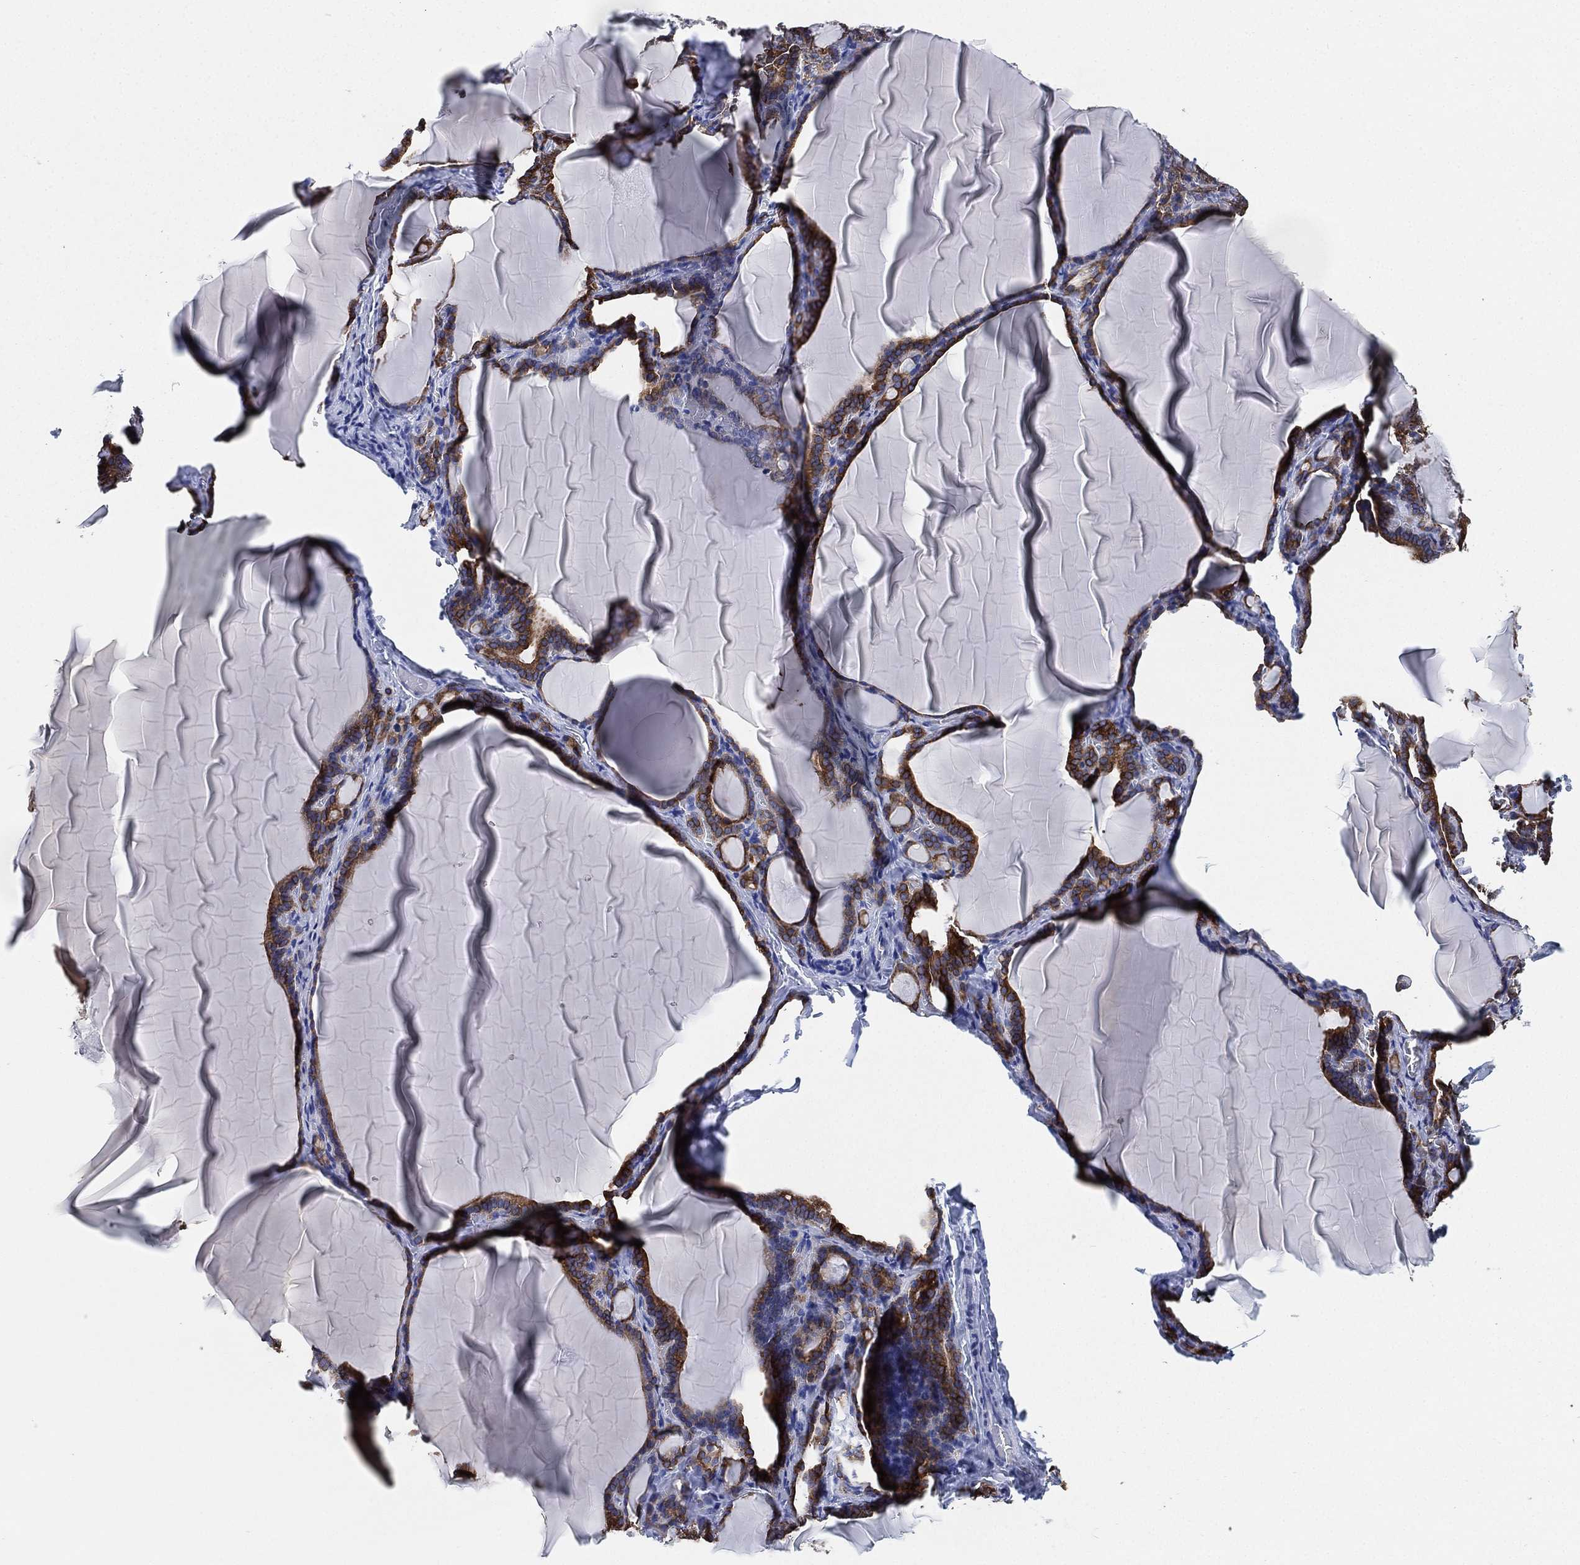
{"staining": {"intensity": "strong", "quantity": ">75%", "location": "cytoplasmic/membranous"}, "tissue": "thyroid gland", "cell_type": "Glandular cells", "image_type": "normal", "snomed": [{"axis": "morphology", "description": "Normal tissue, NOS"}, {"axis": "morphology", "description": "Hyperplasia, NOS"}, {"axis": "topography", "description": "Thyroid gland"}], "caption": "Protein staining of unremarkable thyroid gland reveals strong cytoplasmic/membranous positivity in about >75% of glandular cells. Immunohistochemistry stains the protein in brown and the nuclei are stained blue.", "gene": "IYD", "patient": {"sex": "female", "age": 27}}